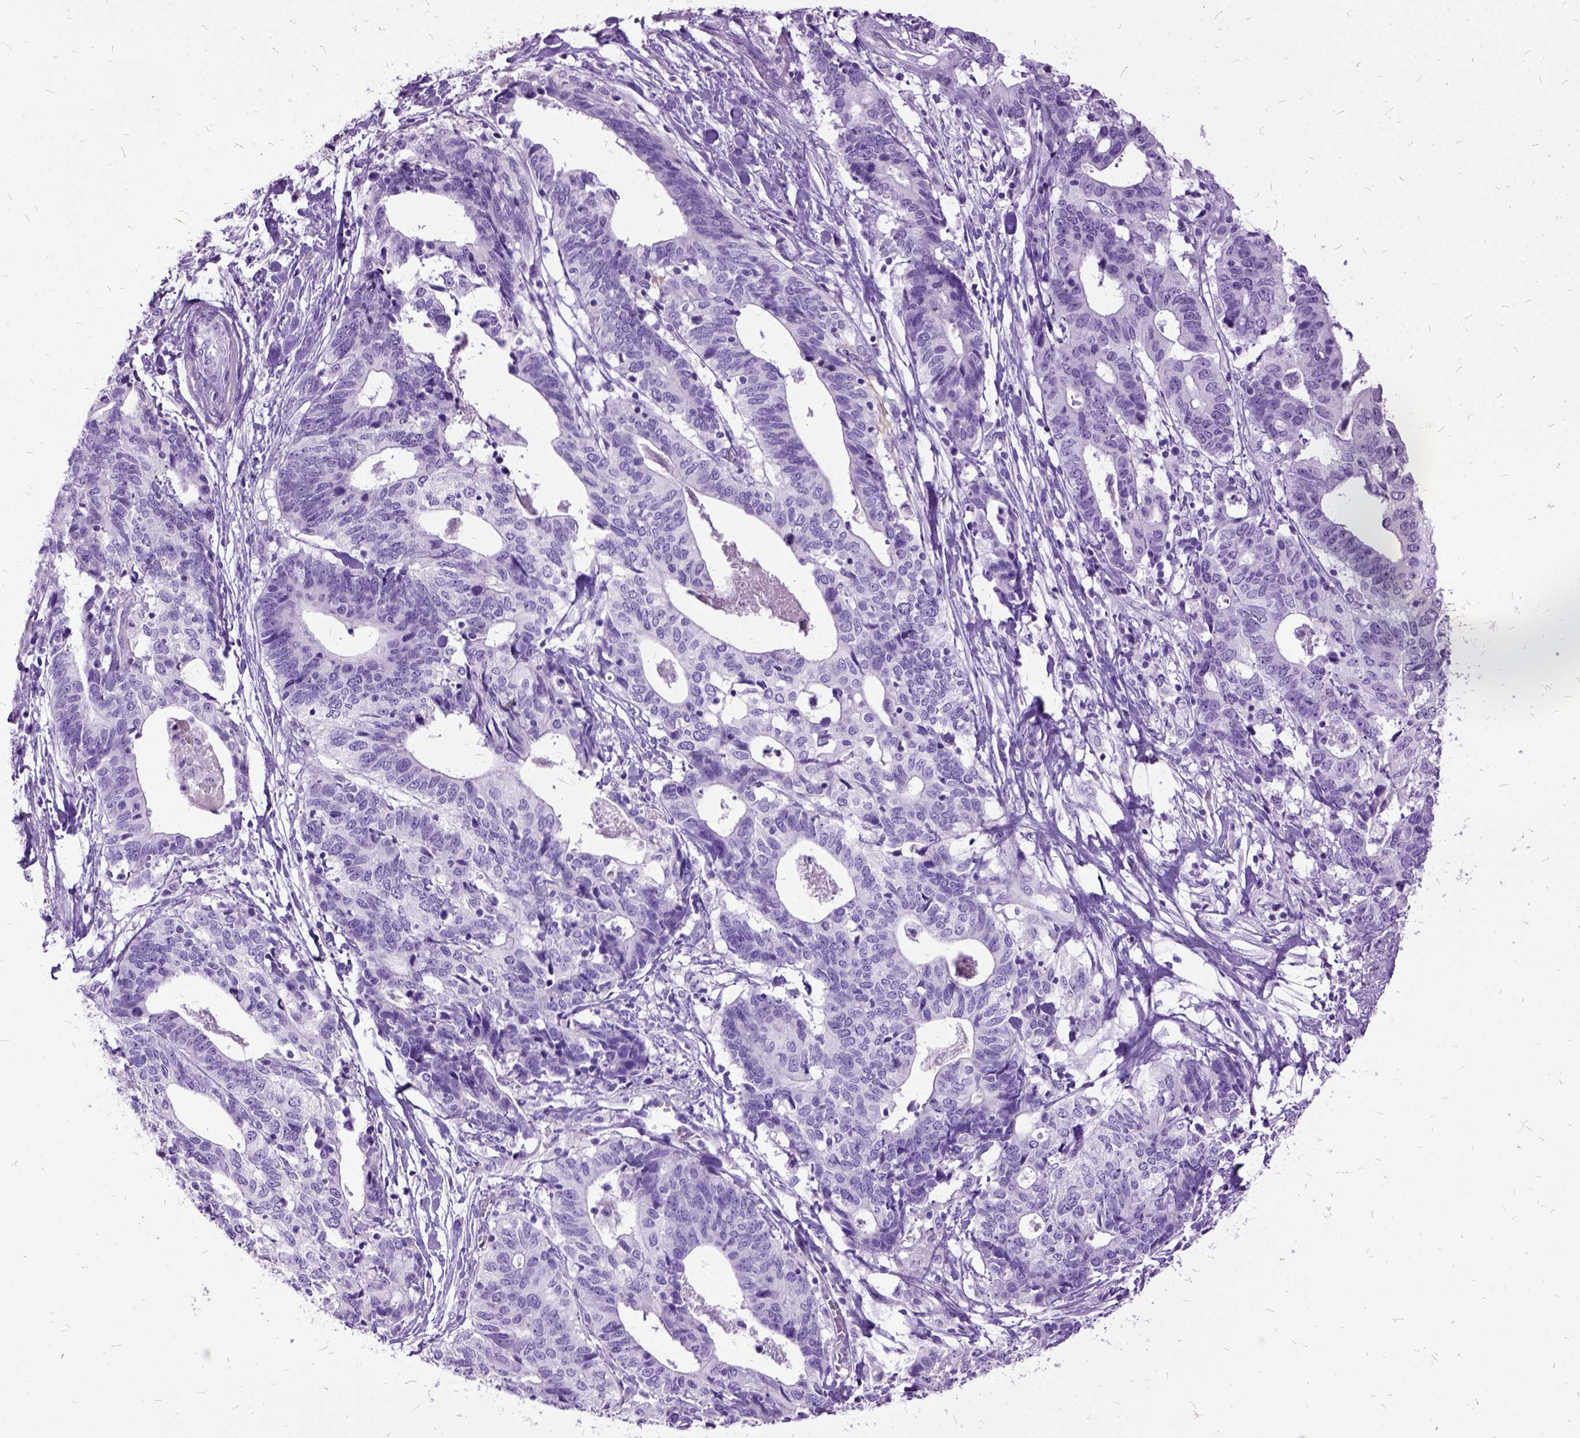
{"staining": {"intensity": "negative", "quantity": "none", "location": "none"}, "tissue": "stomach cancer", "cell_type": "Tumor cells", "image_type": "cancer", "snomed": [{"axis": "morphology", "description": "Adenocarcinoma, NOS"}, {"axis": "topography", "description": "Stomach, upper"}], "caption": "A micrograph of human adenocarcinoma (stomach) is negative for staining in tumor cells. (Brightfield microscopy of DAB IHC at high magnification).", "gene": "MME", "patient": {"sex": "female", "age": 67}}